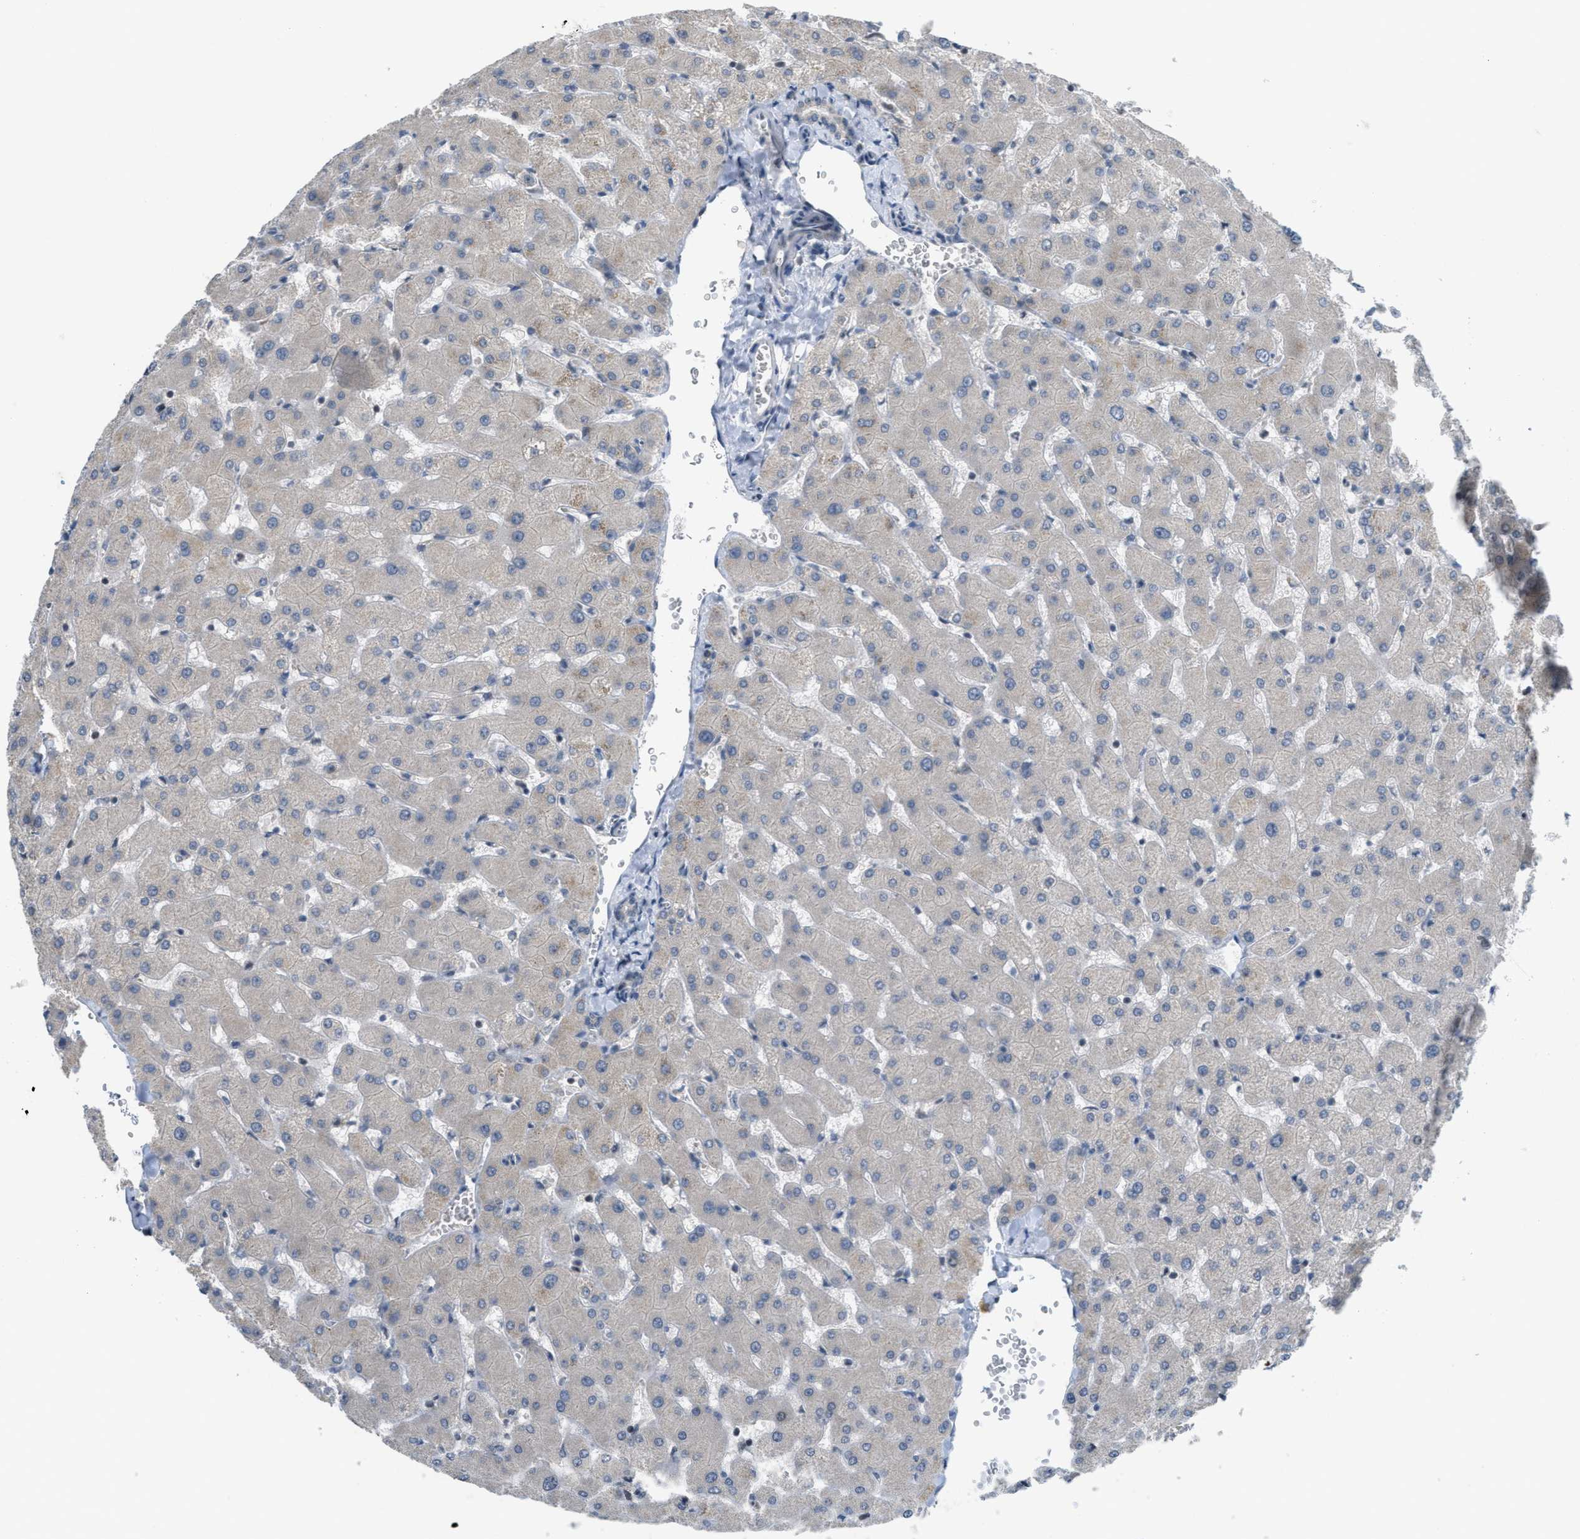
{"staining": {"intensity": "negative", "quantity": "none", "location": "none"}, "tissue": "liver", "cell_type": "Cholangiocytes", "image_type": "normal", "snomed": [{"axis": "morphology", "description": "Normal tissue, NOS"}, {"axis": "topography", "description": "Liver"}], "caption": "Protein analysis of unremarkable liver displays no significant staining in cholangiocytes.", "gene": "TXNDC2", "patient": {"sex": "female", "age": 63}}